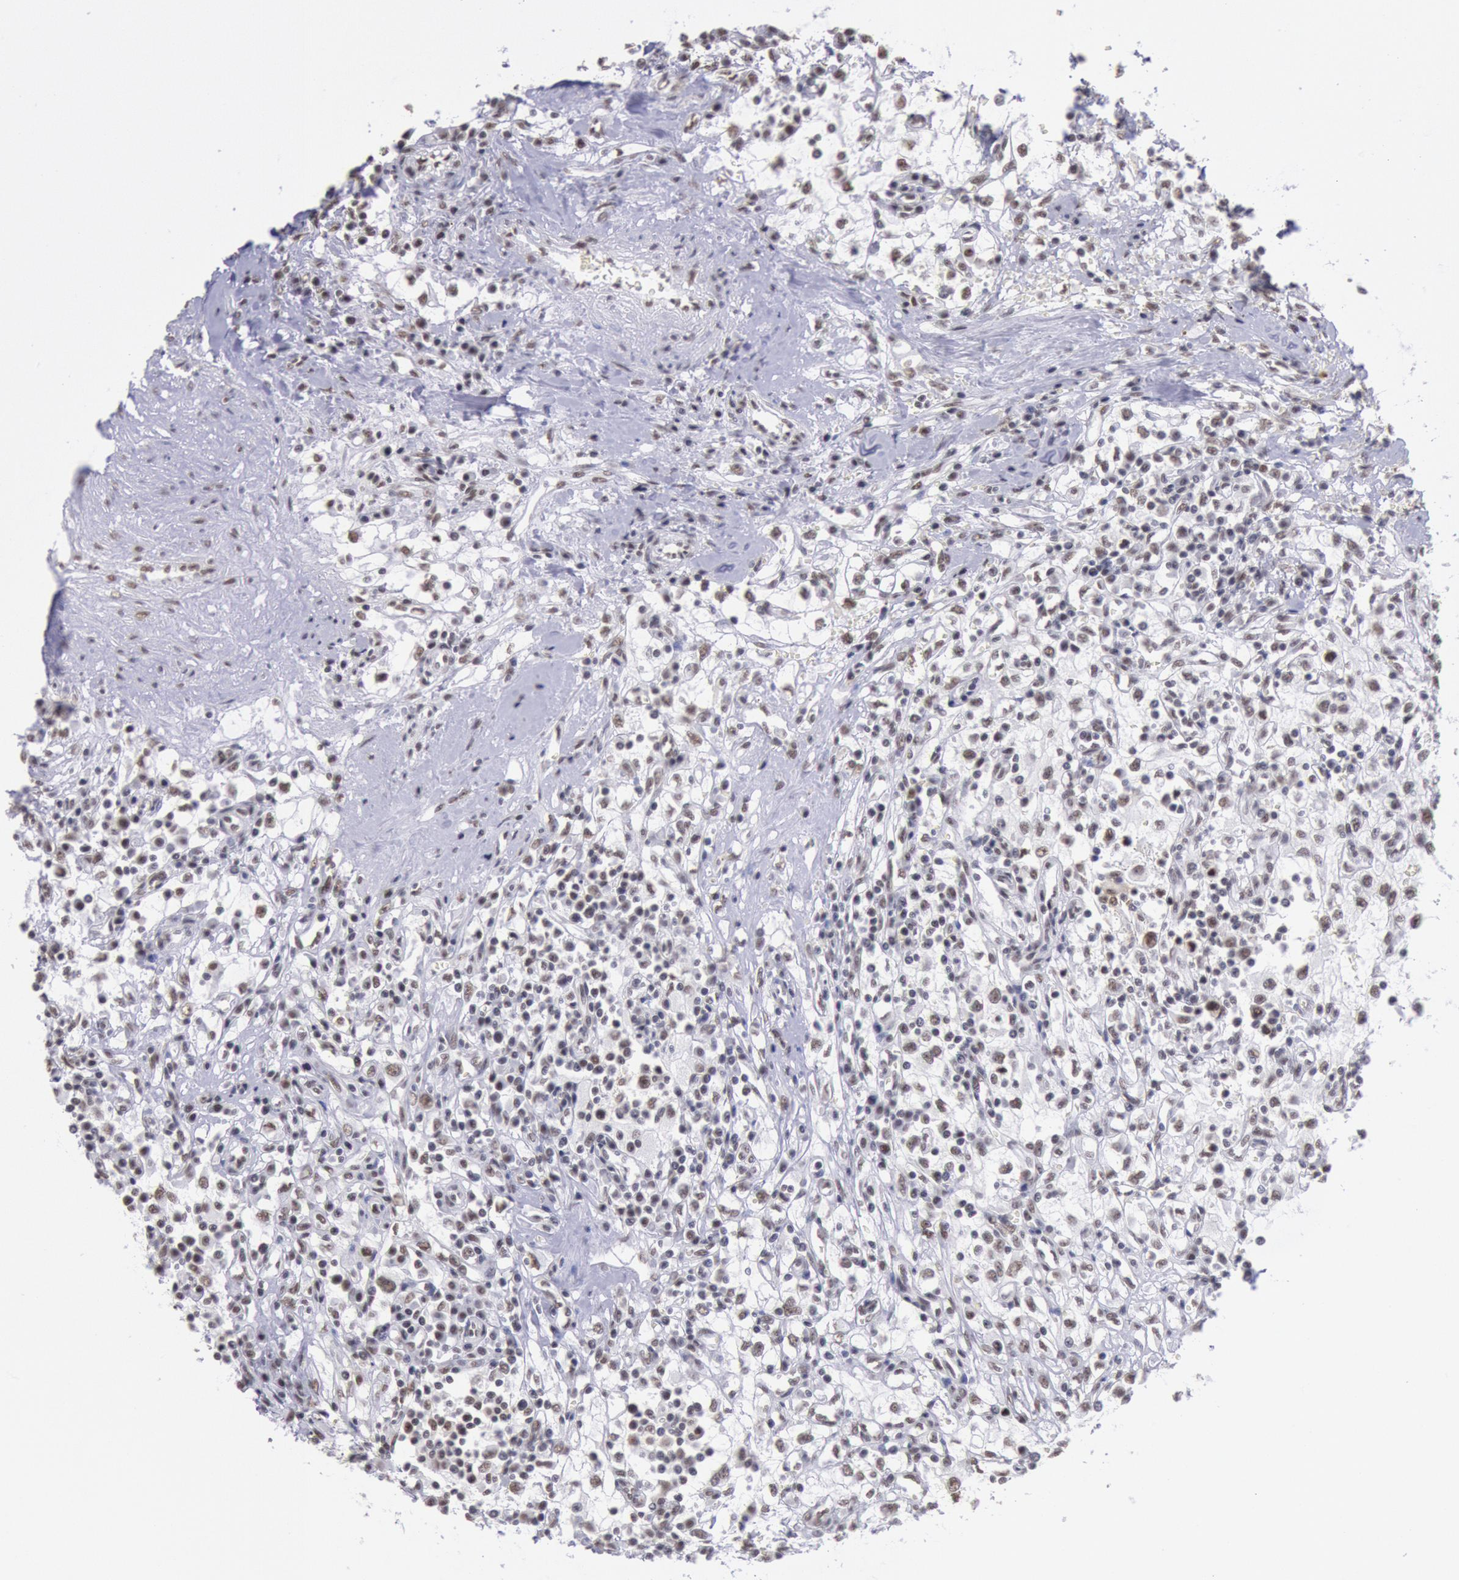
{"staining": {"intensity": "weak", "quantity": "25%-75%", "location": "nuclear"}, "tissue": "renal cancer", "cell_type": "Tumor cells", "image_type": "cancer", "snomed": [{"axis": "morphology", "description": "Adenocarcinoma, NOS"}, {"axis": "topography", "description": "Kidney"}], "caption": "DAB (3,3'-diaminobenzidine) immunohistochemical staining of renal cancer (adenocarcinoma) shows weak nuclear protein expression in about 25%-75% of tumor cells.", "gene": "SNRPD3", "patient": {"sex": "male", "age": 82}}